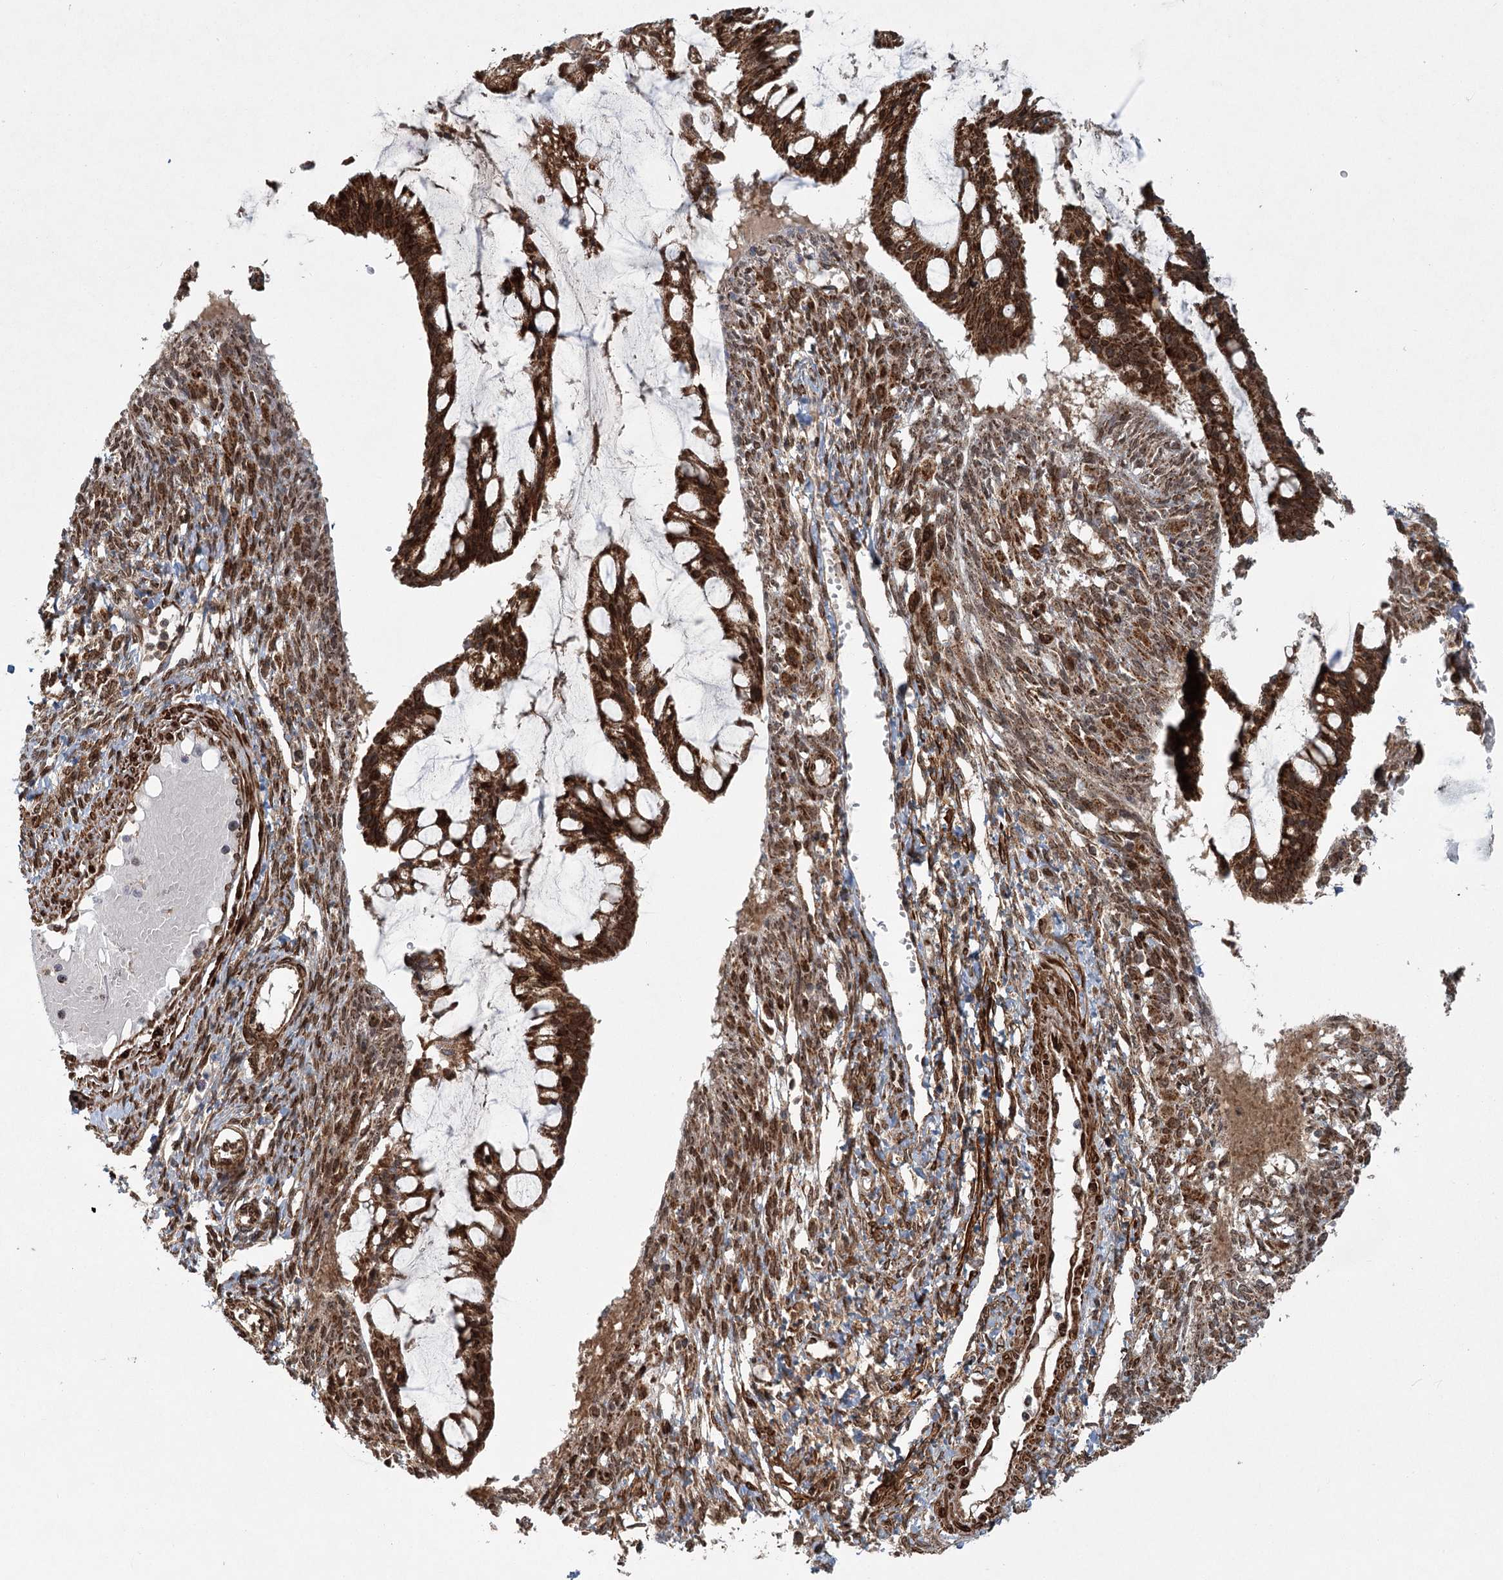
{"staining": {"intensity": "strong", "quantity": ">75%", "location": "cytoplasmic/membranous"}, "tissue": "ovarian cancer", "cell_type": "Tumor cells", "image_type": "cancer", "snomed": [{"axis": "morphology", "description": "Cystadenocarcinoma, mucinous, NOS"}, {"axis": "topography", "description": "Ovary"}], "caption": "Tumor cells display high levels of strong cytoplasmic/membranous expression in about >75% of cells in human ovarian cancer. The staining is performed using DAB (3,3'-diaminobenzidine) brown chromogen to label protein expression. The nuclei are counter-stained blue using hematoxylin.", "gene": "BCKDHA", "patient": {"sex": "female", "age": 73}}